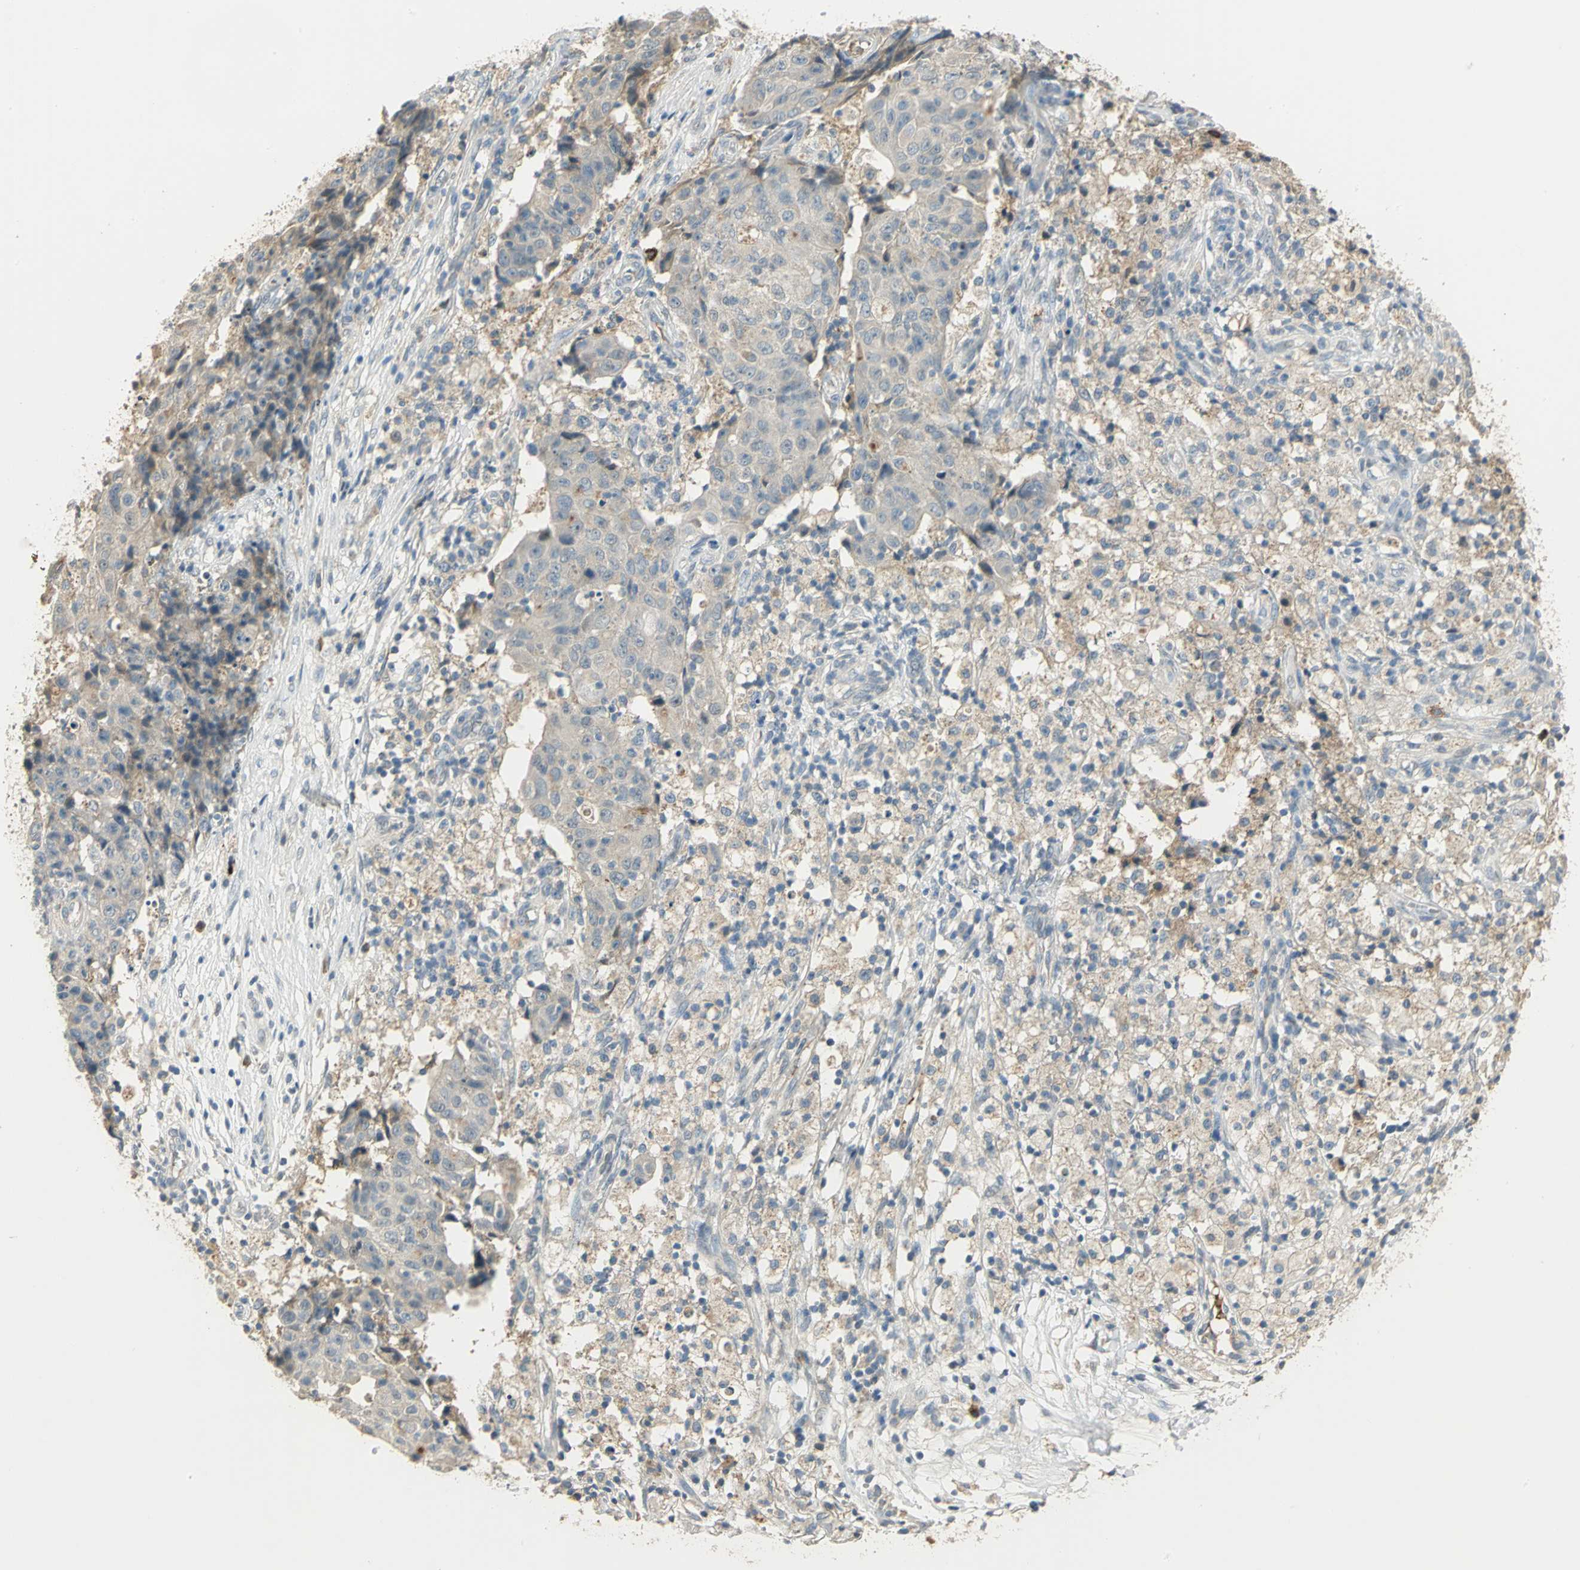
{"staining": {"intensity": "weak", "quantity": "25%-75%", "location": "cytoplasmic/membranous"}, "tissue": "ovarian cancer", "cell_type": "Tumor cells", "image_type": "cancer", "snomed": [{"axis": "morphology", "description": "Carcinoma, endometroid"}, {"axis": "topography", "description": "Ovary"}], "caption": "Immunohistochemistry (IHC) of ovarian cancer shows low levels of weak cytoplasmic/membranous staining in approximately 25%-75% of tumor cells.", "gene": "PROC", "patient": {"sex": "female", "age": 42}}